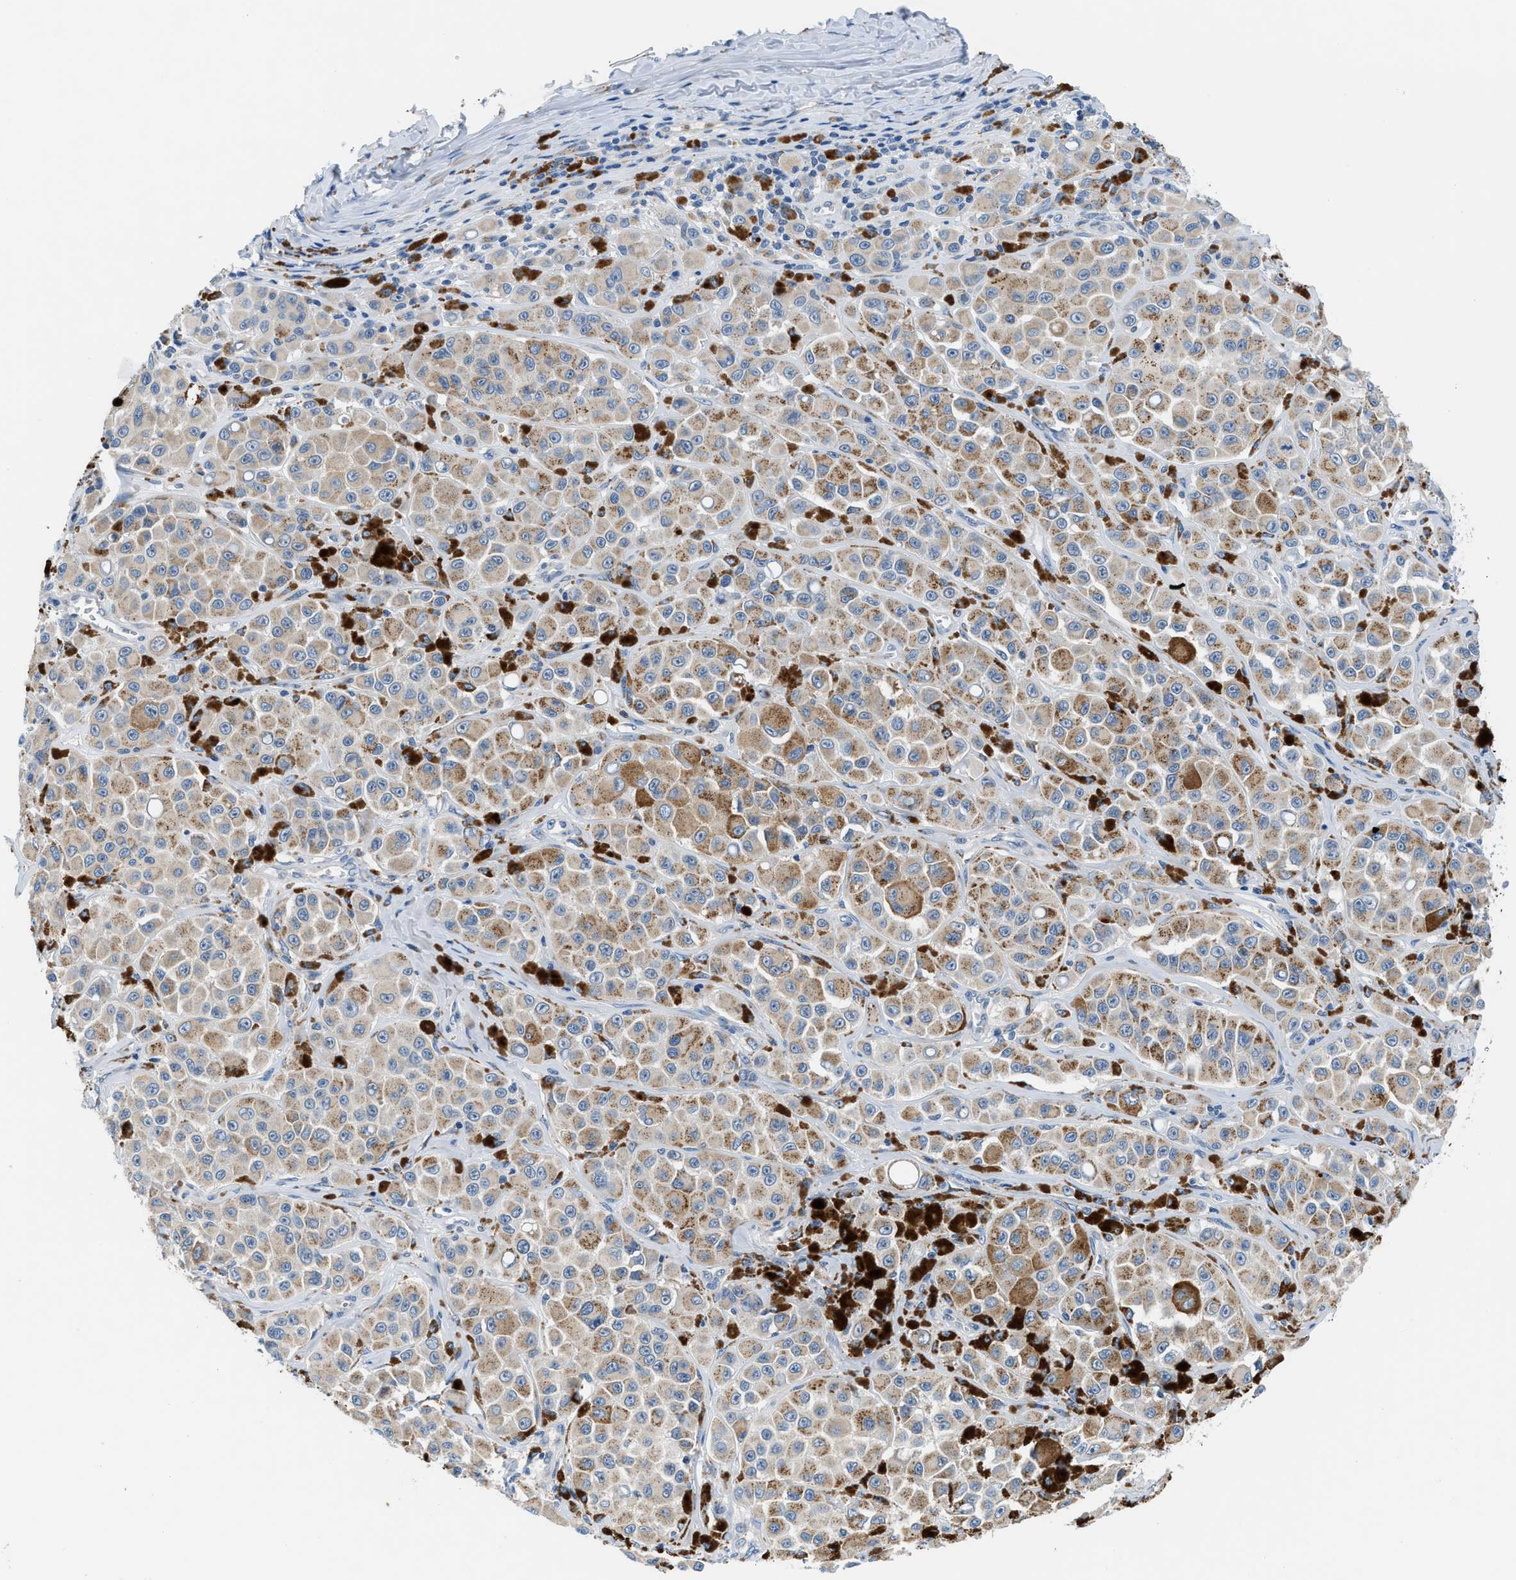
{"staining": {"intensity": "weak", "quantity": ">75%", "location": "cytoplasmic/membranous"}, "tissue": "melanoma", "cell_type": "Tumor cells", "image_type": "cancer", "snomed": [{"axis": "morphology", "description": "Malignant melanoma, NOS"}, {"axis": "topography", "description": "Skin"}], "caption": "This image demonstrates malignant melanoma stained with IHC to label a protein in brown. The cytoplasmic/membranous of tumor cells show weak positivity for the protein. Nuclei are counter-stained blue.", "gene": "ADGRE3", "patient": {"sex": "male", "age": 84}}